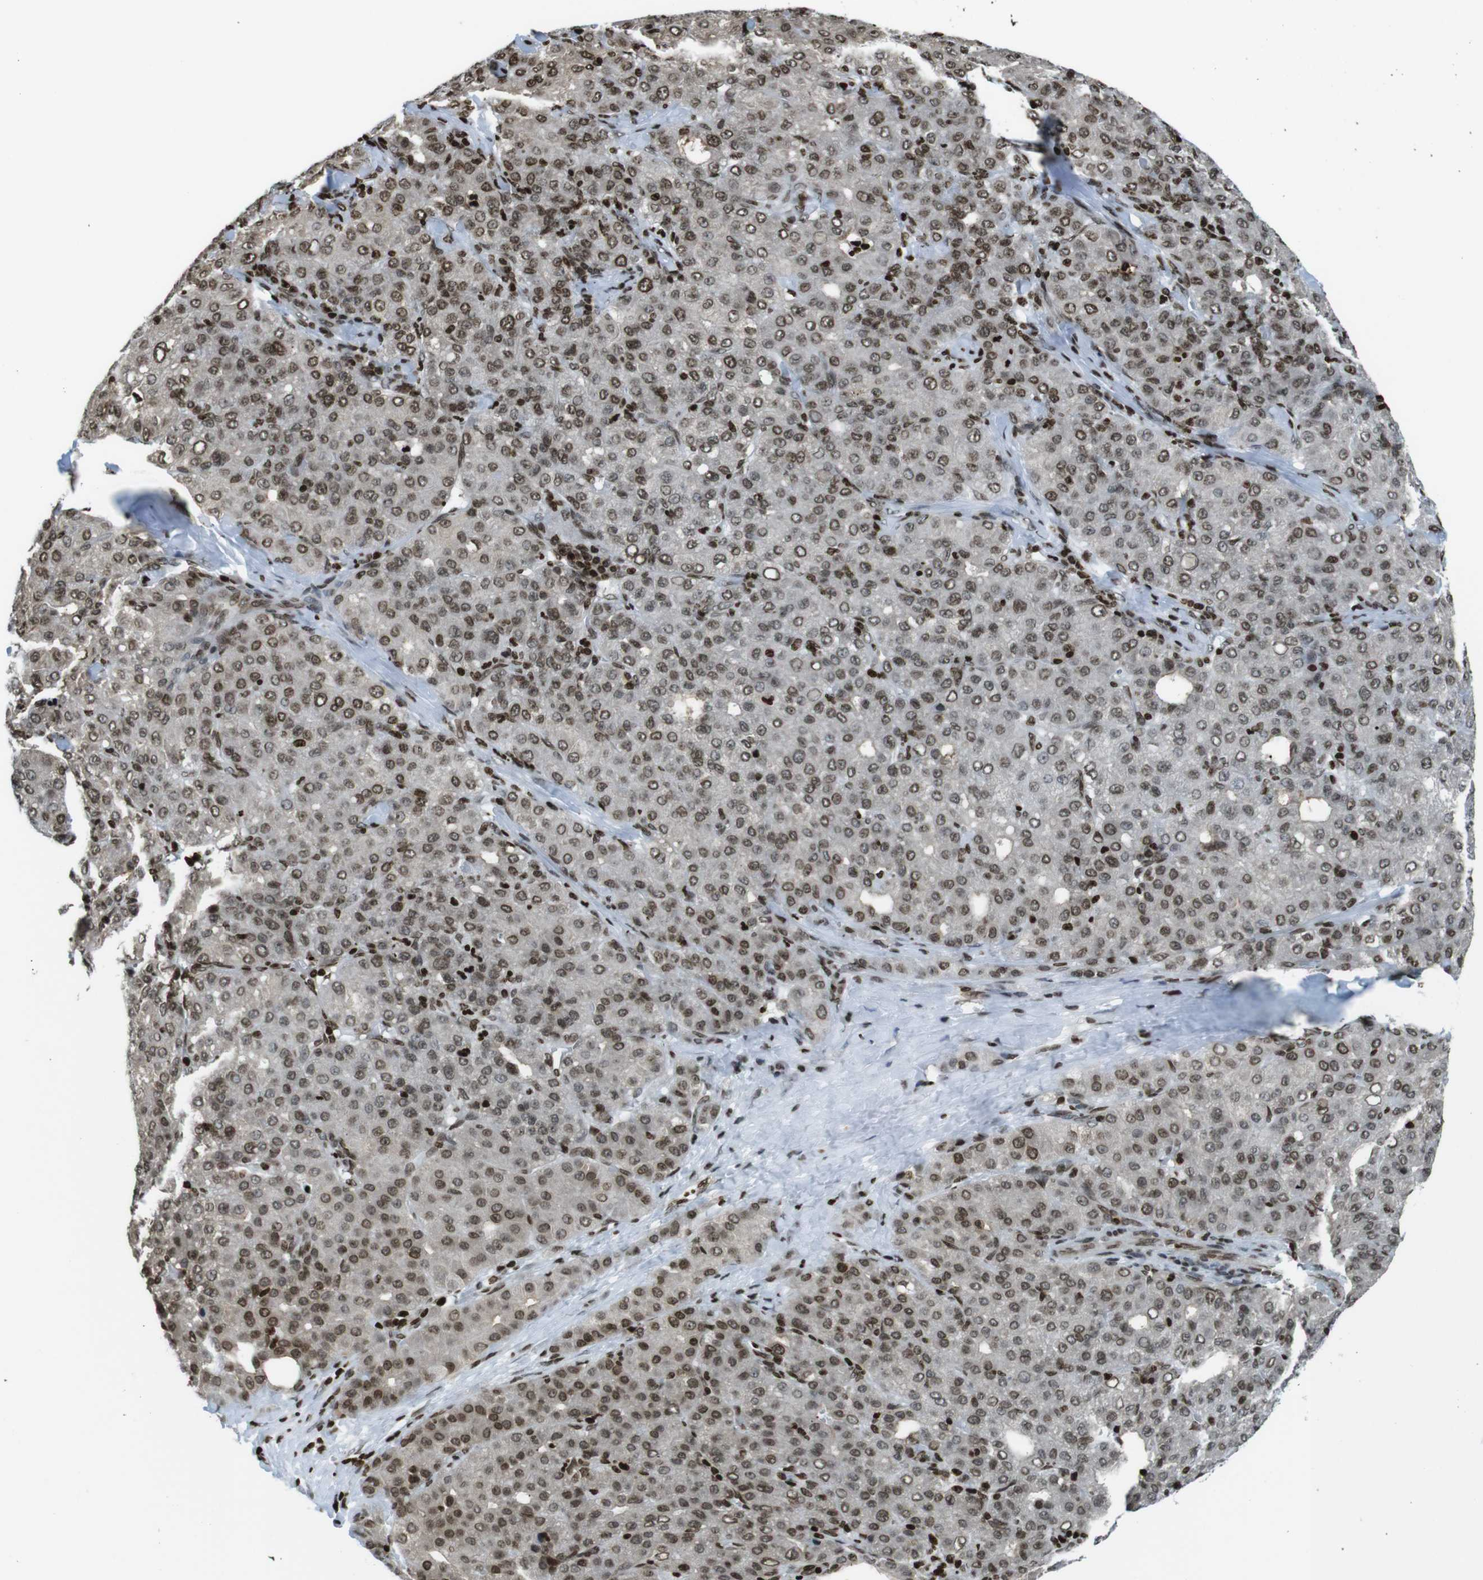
{"staining": {"intensity": "strong", "quantity": ">75%", "location": "nuclear"}, "tissue": "liver cancer", "cell_type": "Tumor cells", "image_type": "cancer", "snomed": [{"axis": "morphology", "description": "Carcinoma, Hepatocellular, NOS"}, {"axis": "topography", "description": "Liver"}], "caption": "A brown stain shows strong nuclear staining of a protein in human liver hepatocellular carcinoma tumor cells.", "gene": "H2AC8", "patient": {"sex": "male", "age": 65}}